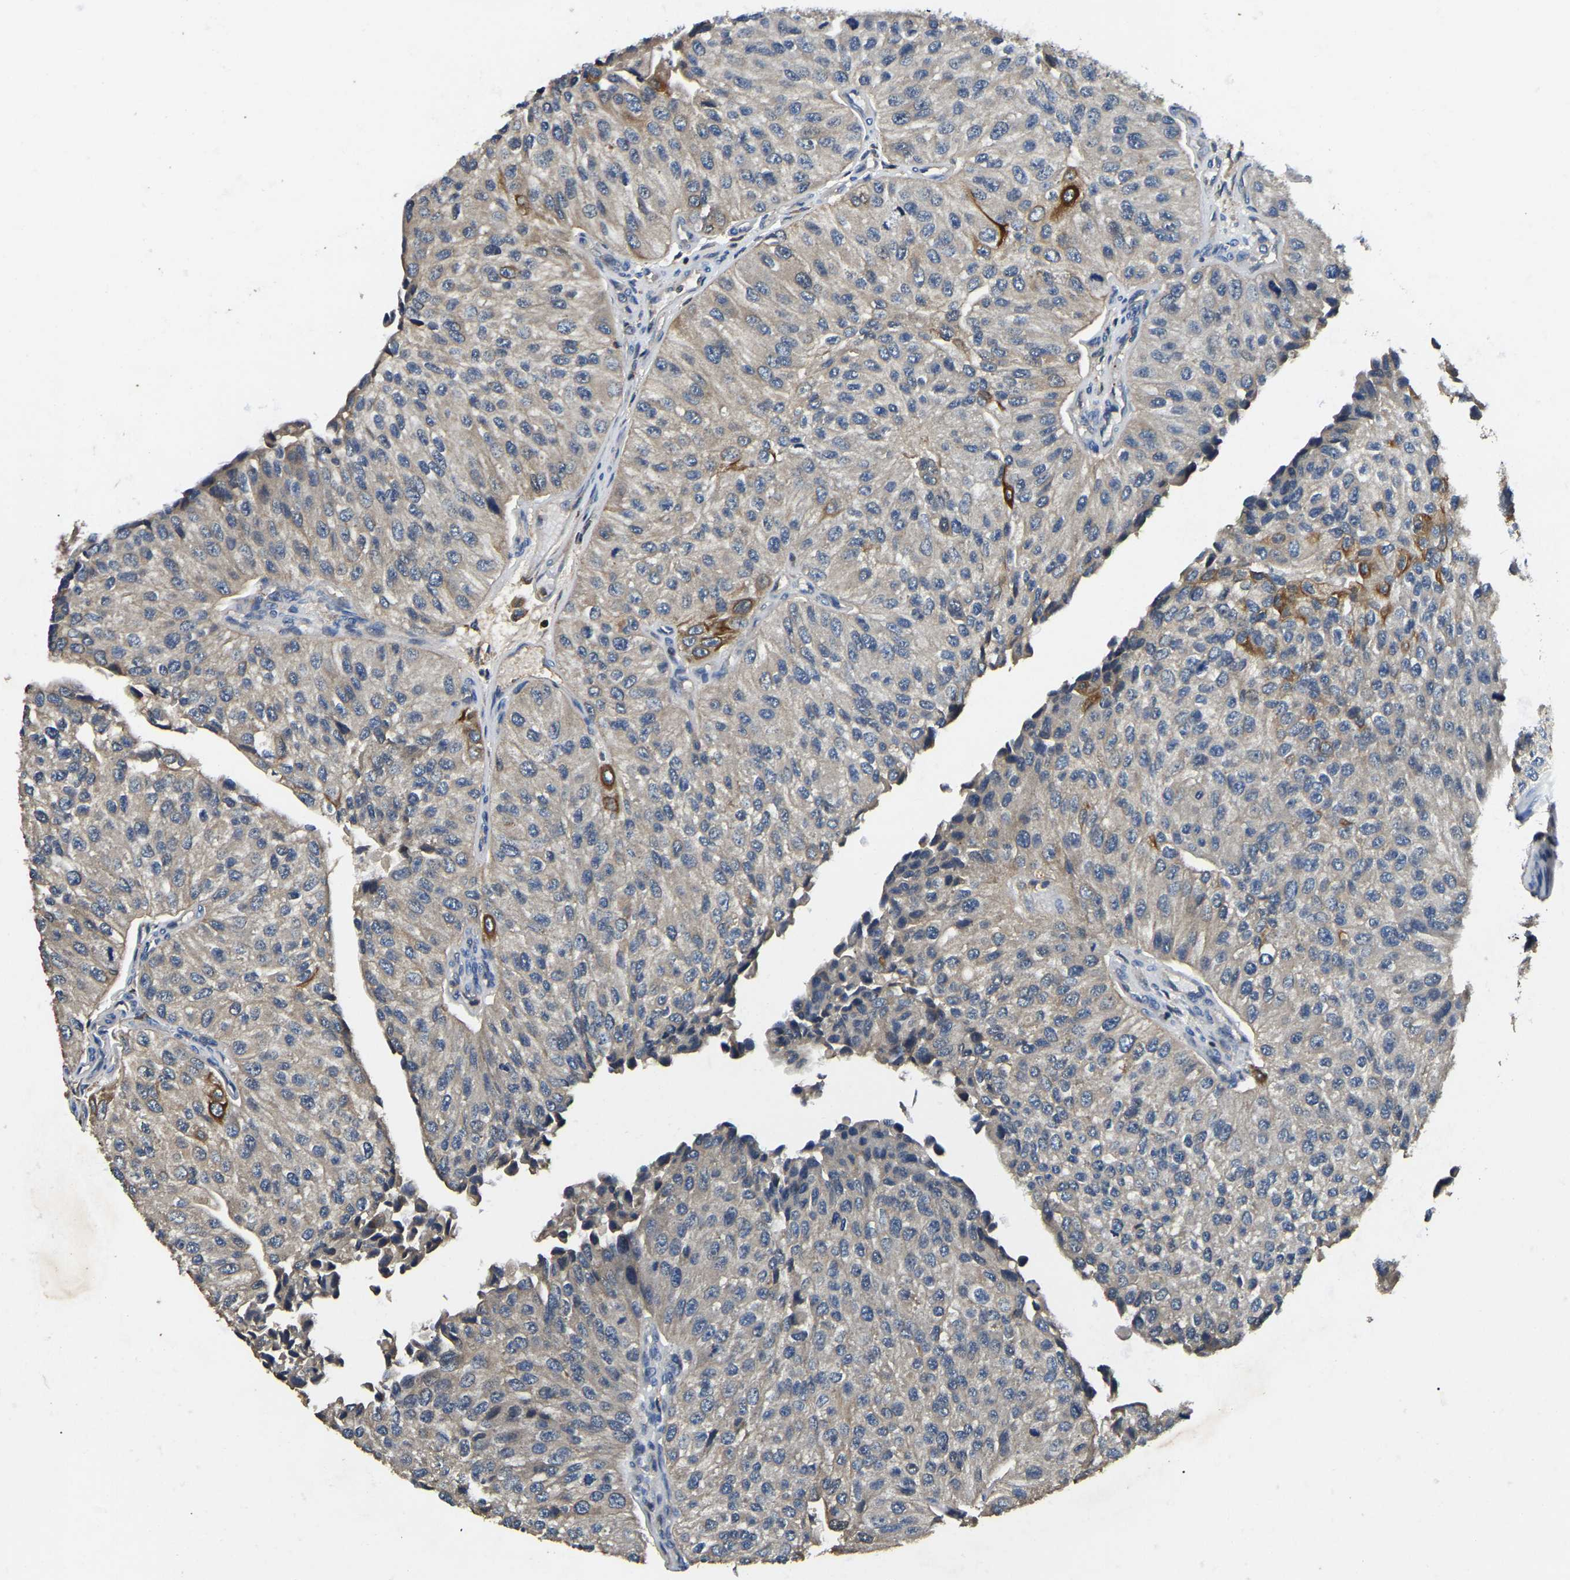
{"staining": {"intensity": "moderate", "quantity": "<25%", "location": "cytoplasmic/membranous"}, "tissue": "urothelial cancer", "cell_type": "Tumor cells", "image_type": "cancer", "snomed": [{"axis": "morphology", "description": "Urothelial carcinoma, High grade"}, {"axis": "topography", "description": "Kidney"}, {"axis": "topography", "description": "Urinary bladder"}], "caption": "A histopathology image showing moderate cytoplasmic/membranous staining in approximately <25% of tumor cells in urothelial carcinoma (high-grade), as visualized by brown immunohistochemical staining.", "gene": "SMPD2", "patient": {"sex": "male", "age": 77}}